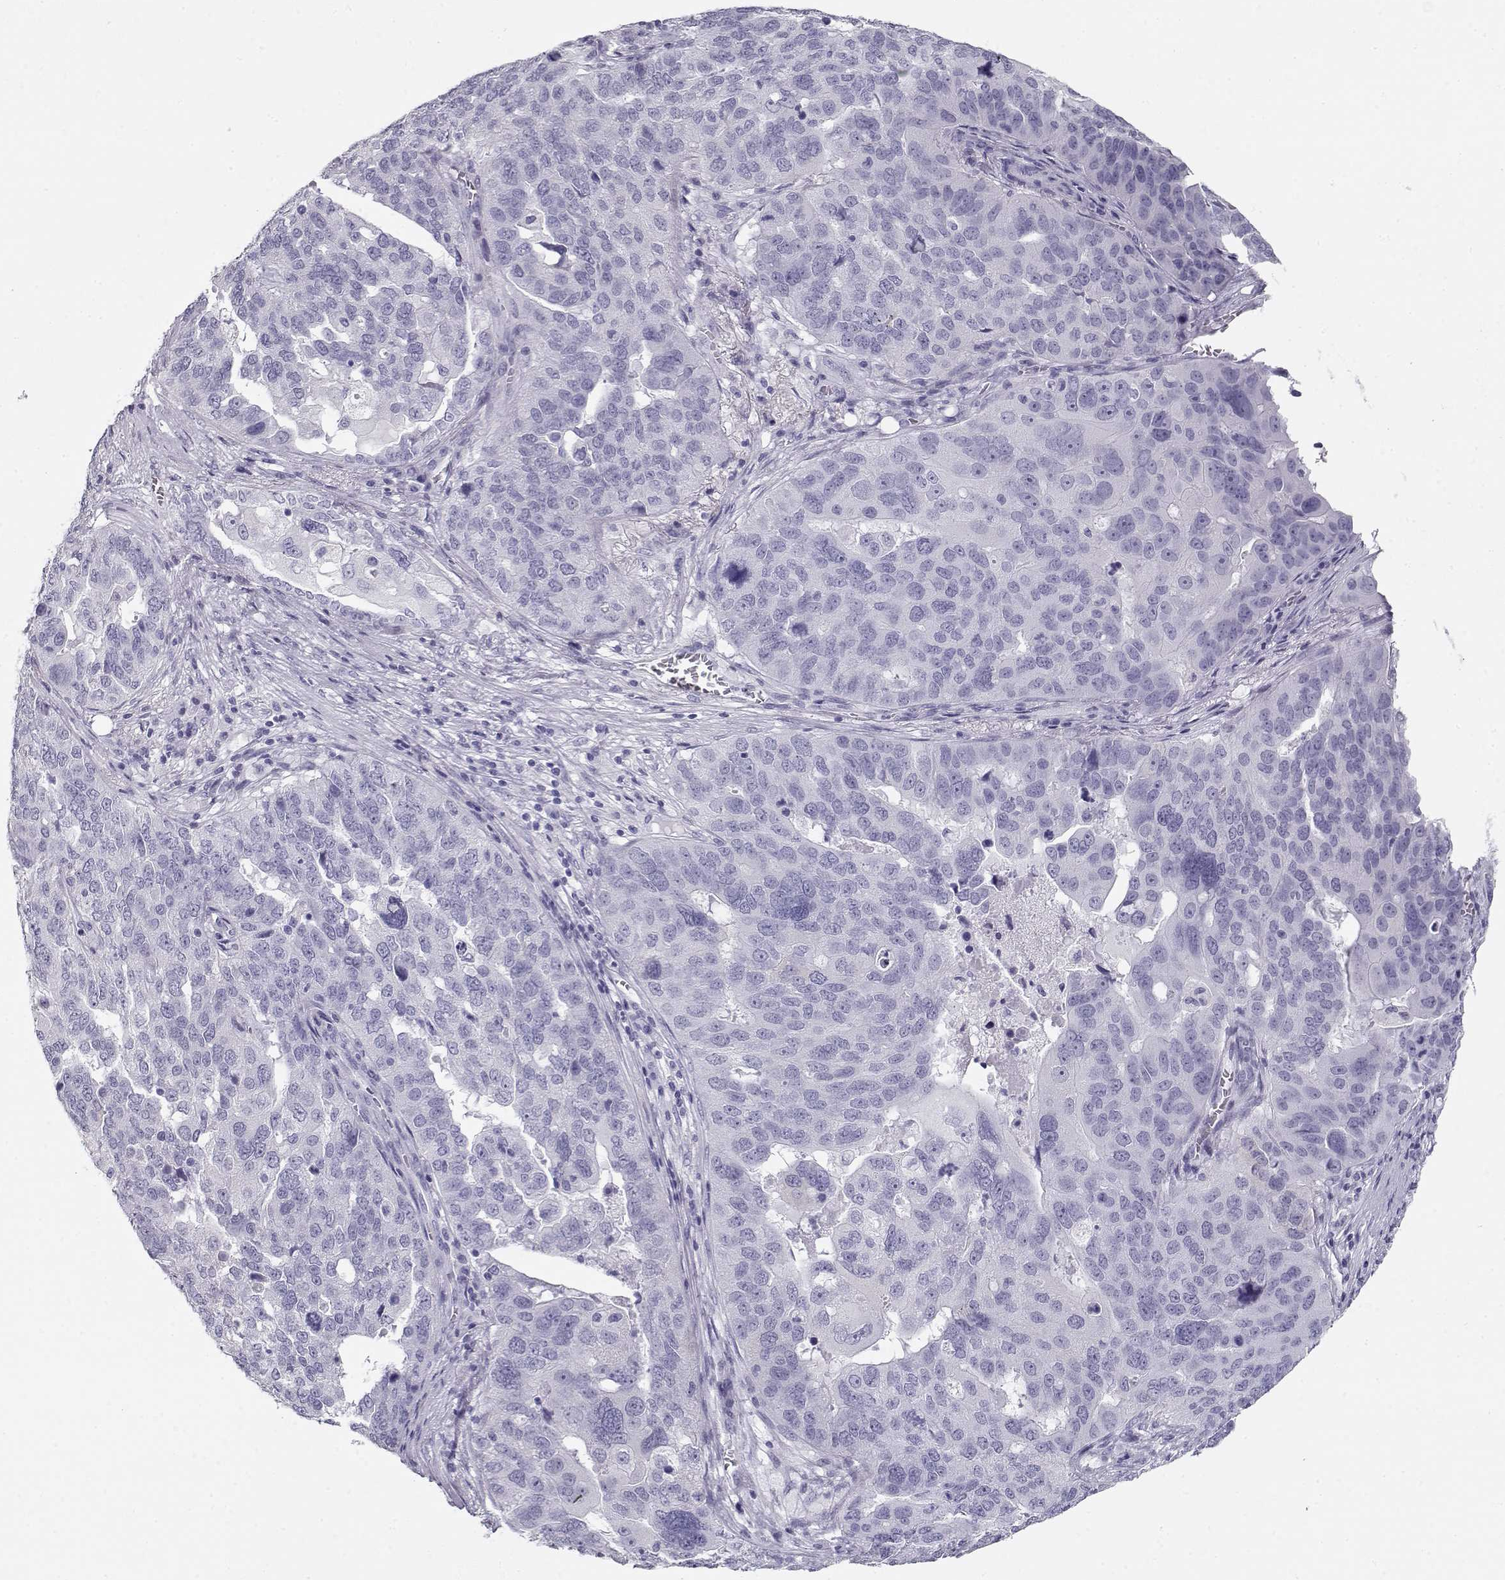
{"staining": {"intensity": "negative", "quantity": "none", "location": "none"}, "tissue": "ovarian cancer", "cell_type": "Tumor cells", "image_type": "cancer", "snomed": [{"axis": "morphology", "description": "Carcinoma, endometroid"}, {"axis": "topography", "description": "Soft tissue"}, {"axis": "topography", "description": "Ovary"}], "caption": "Immunohistochemical staining of endometroid carcinoma (ovarian) shows no significant staining in tumor cells.", "gene": "MAGEC1", "patient": {"sex": "female", "age": 52}}